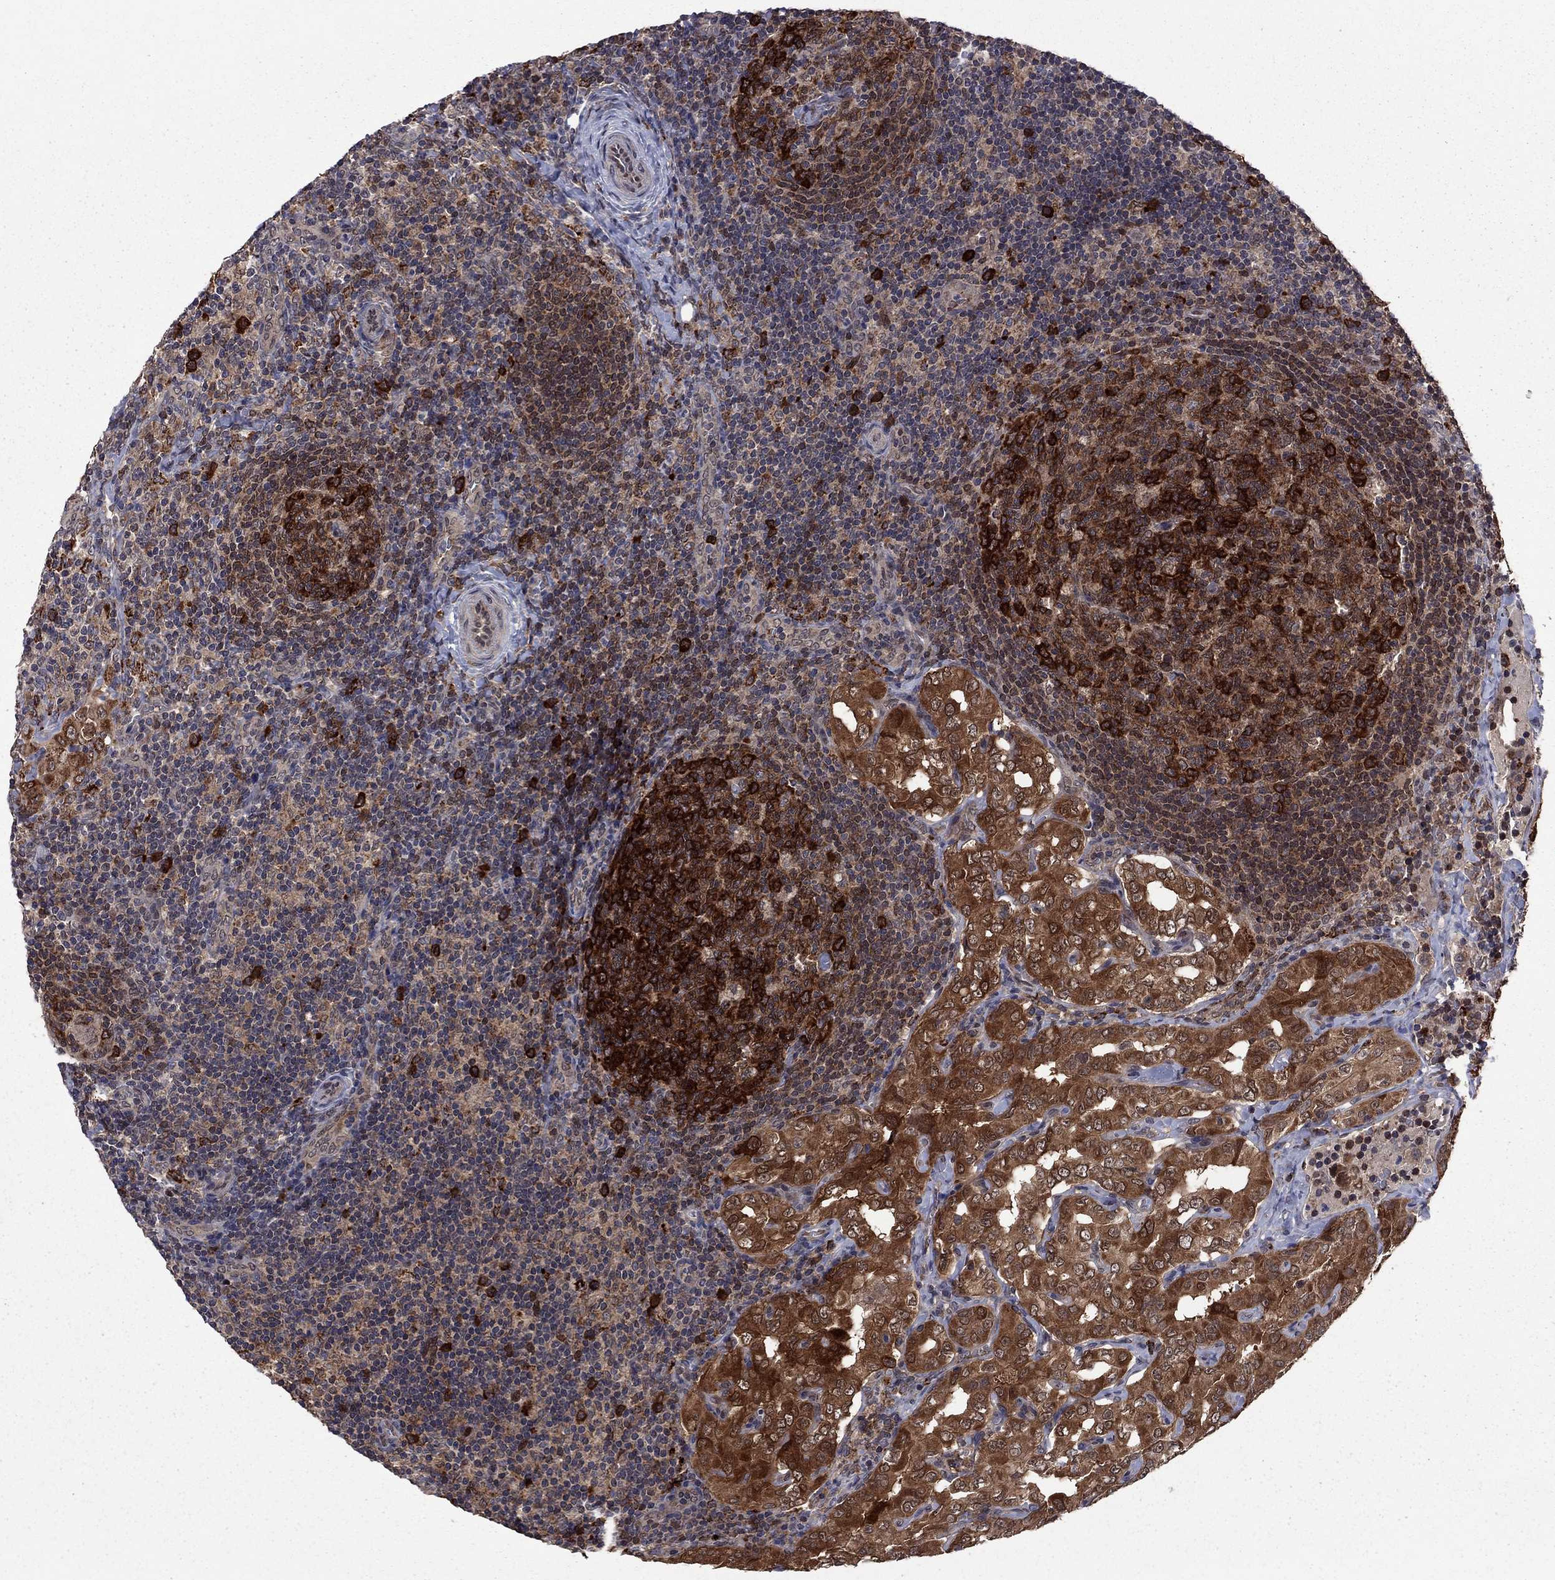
{"staining": {"intensity": "strong", "quantity": ">75%", "location": "cytoplasmic/membranous"}, "tissue": "thyroid cancer", "cell_type": "Tumor cells", "image_type": "cancer", "snomed": [{"axis": "morphology", "description": "Papillary adenocarcinoma, NOS"}, {"axis": "topography", "description": "Thyroid gland"}], "caption": "Immunohistochemical staining of human thyroid cancer exhibits strong cytoplasmic/membranous protein staining in about >75% of tumor cells.", "gene": "GPAA1", "patient": {"sex": "male", "age": 61}}